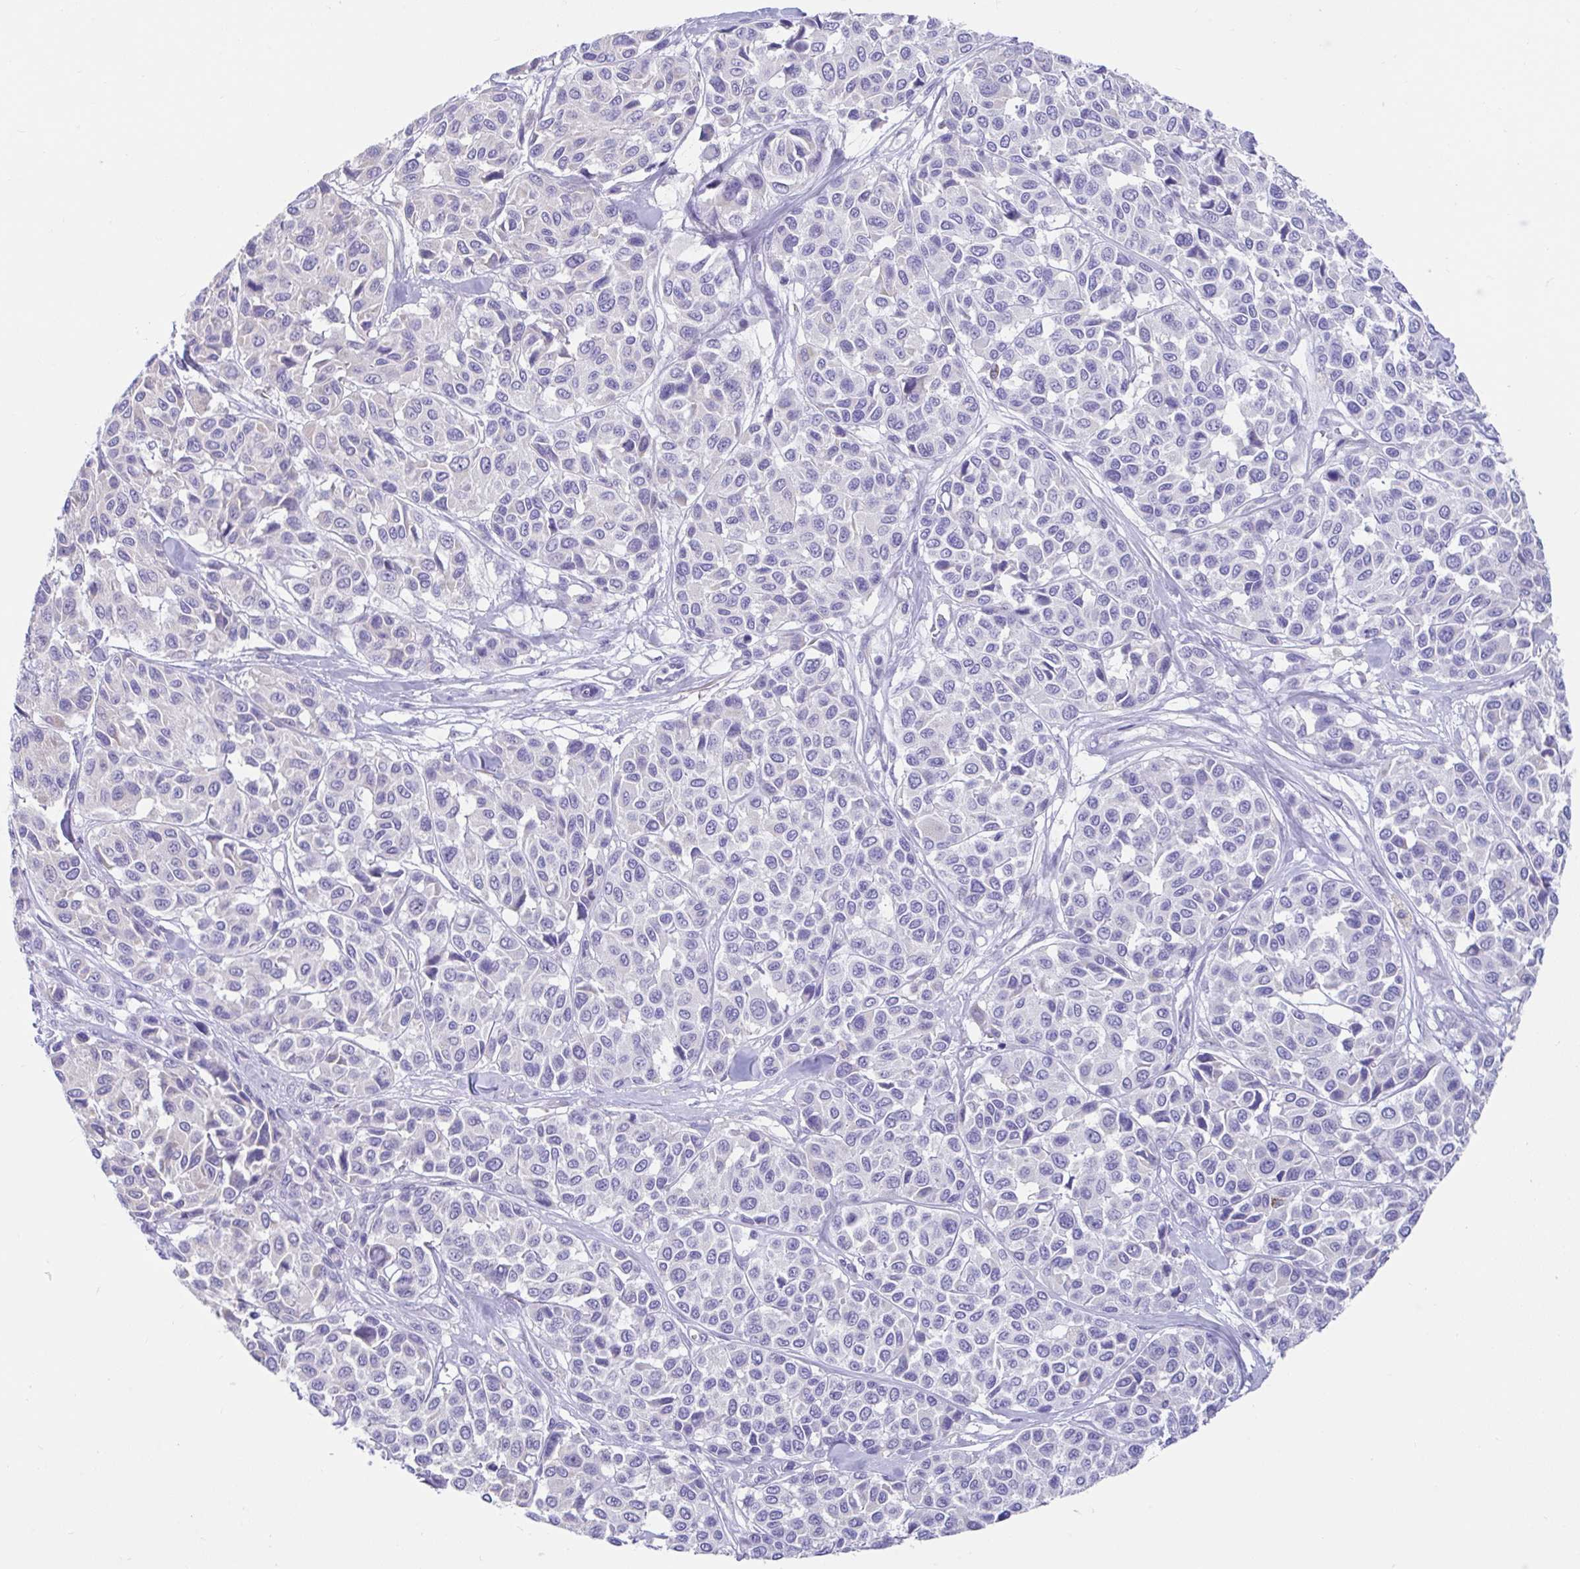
{"staining": {"intensity": "negative", "quantity": "none", "location": "none"}, "tissue": "melanoma", "cell_type": "Tumor cells", "image_type": "cancer", "snomed": [{"axis": "morphology", "description": "Malignant melanoma, NOS"}, {"axis": "topography", "description": "Skin"}], "caption": "Immunohistochemical staining of human melanoma displays no significant expression in tumor cells.", "gene": "CCSAP", "patient": {"sex": "female", "age": 66}}